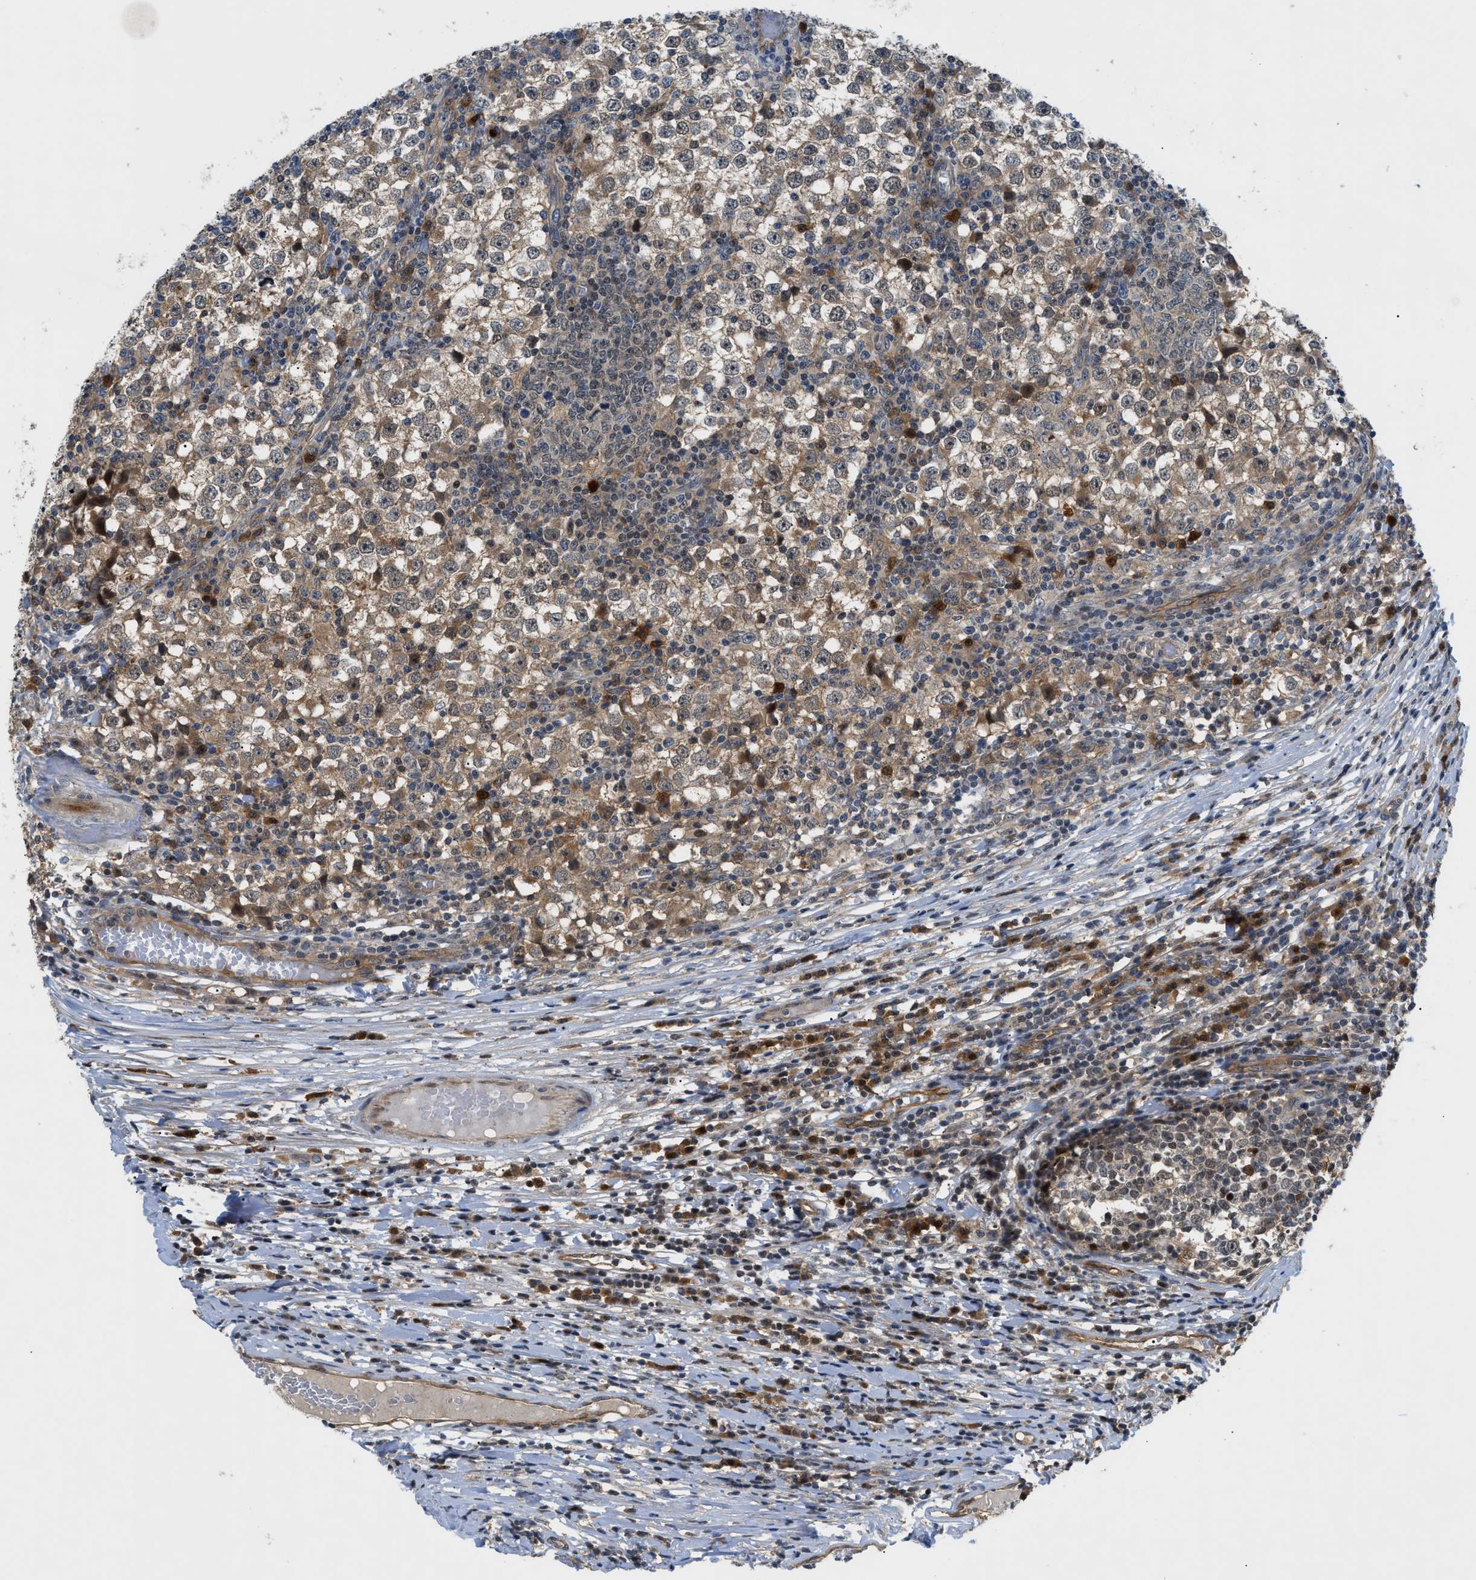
{"staining": {"intensity": "moderate", "quantity": ">75%", "location": "cytoplasmic/membranous"}, "tissue": "testis cancer", "cell_type": "Tumor cells", "image_type": "cancer", "snomed": [{"axis": "morphology", "description": "Seminoma, NOS"}, {"axis": "topography", "description": "Testis"}], "caption": "A brown stain labels moderate cytoplasmic/membranous expression of a protein in seminoma (testis) tumor cells. Immunohistochemistry stains the protein of interest in brown and the nuclei are stained blue.", "gene": "TRAK2", "patient": {"sex": "male", "age": 65}}